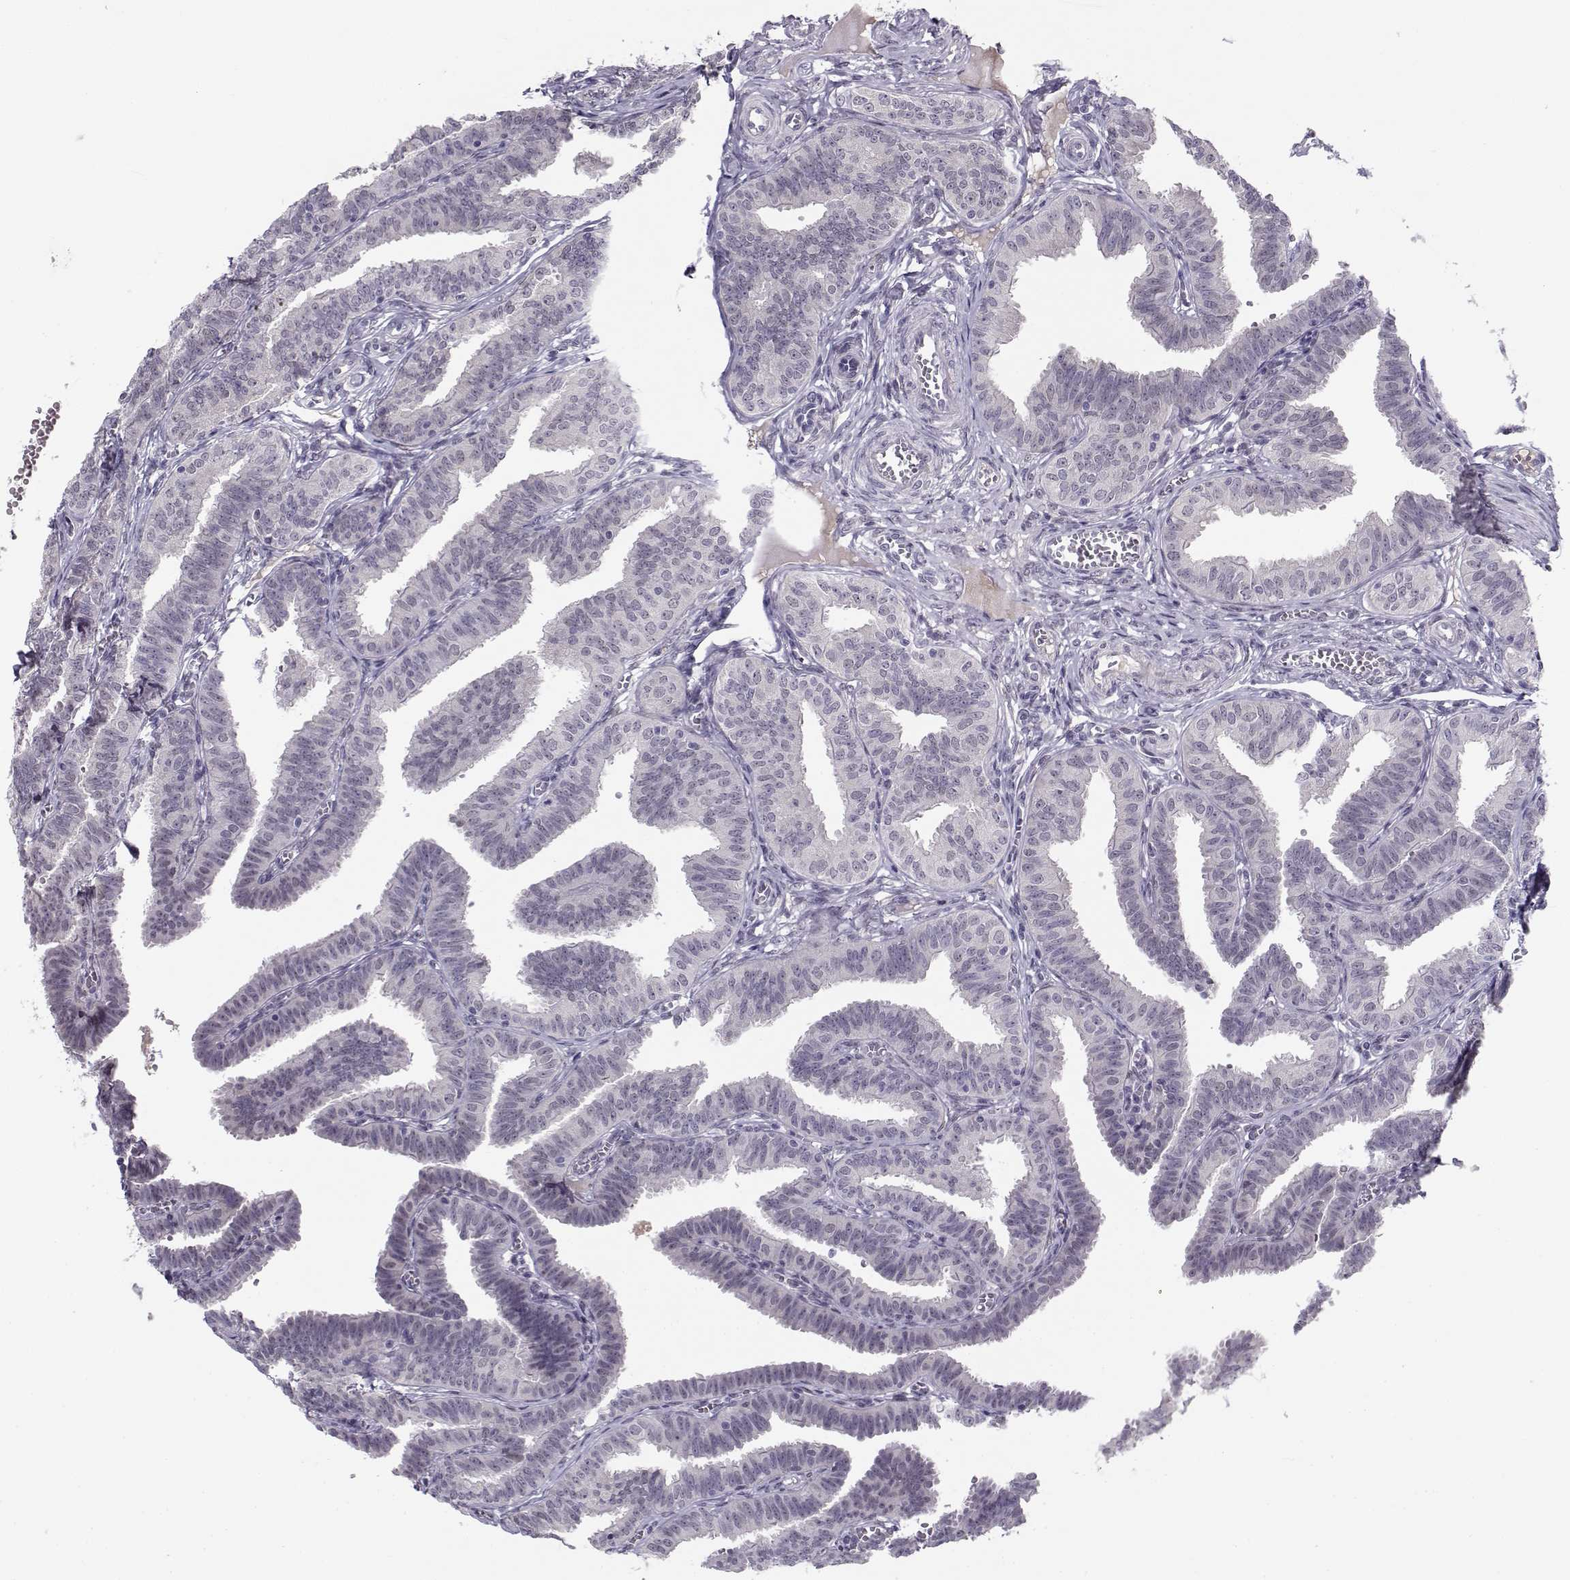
{"staining": {"intensity": "negative", "quantity": "none", "location": "none"}, "tissue": "fallopian tube", "cell_type": "Glandular cells", "image_type": "normal", "snomed": [{"axis": "morphology", "description": "Normal tissue, NOS"}, {"axis": "topography", "description": "Fallopian tube"}], "caption": "An immunohistochemistry image of benign fallopian tube is shown. There is no staining in glandular cells of fallopian tube. Nuclei are stained in blue.", "gene": "C16orf86", "patient": {"sex": "female", "age": 25}}